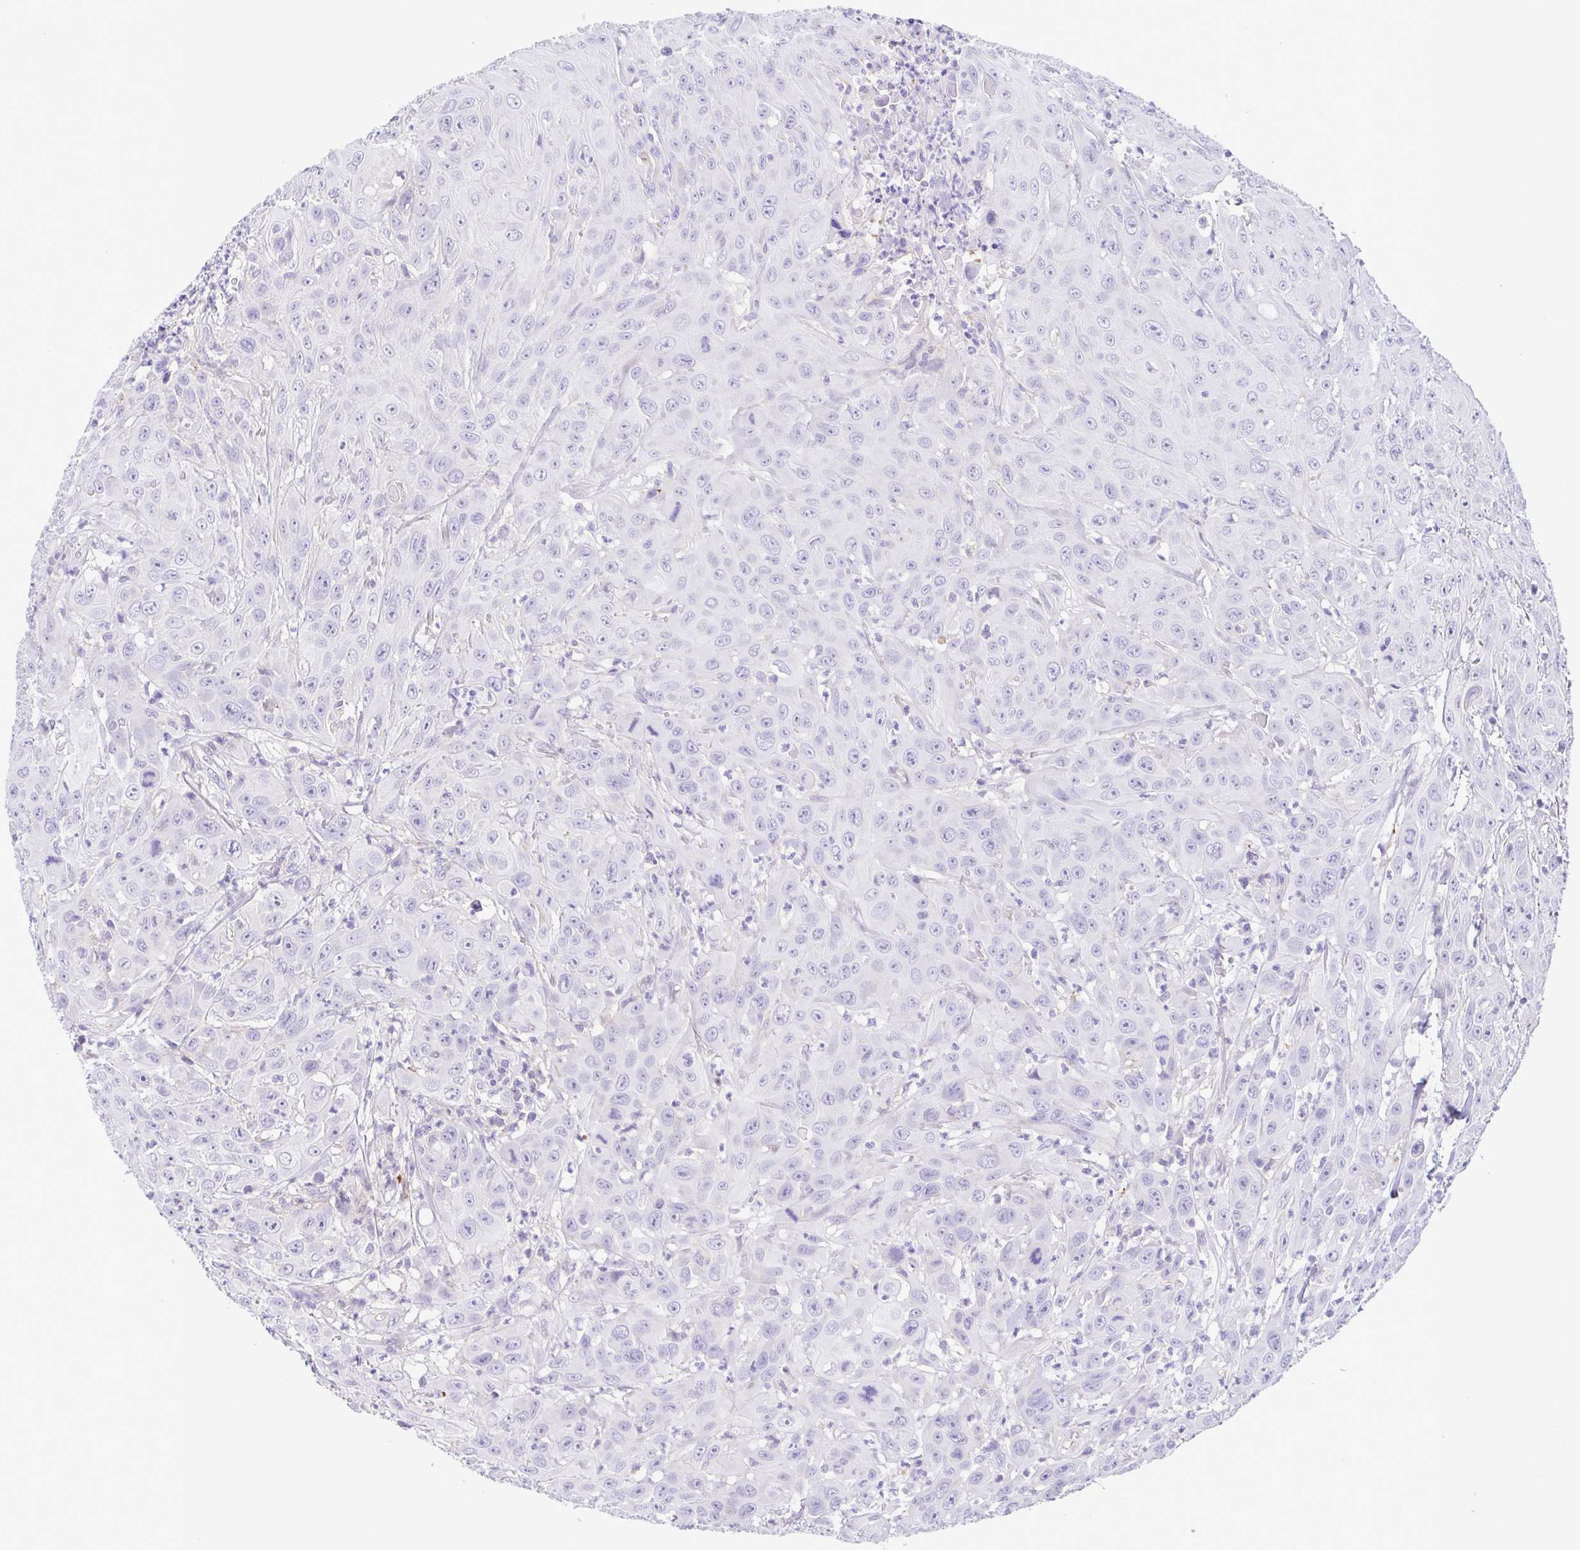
{"staining": {"intensity": "negative", "quantity": "none", "location": "none"}, "tissue": "head and neck cancer", "cell_type": "Tumor cells", "image_type": "cancer", "snomed": [{"axis": "morphology", "description": "Squamous cell carcinoma, NOS"}, {"axis": "topography", "description": "Skin"}, {"axis": "topography", "description": "Head-Neck"}], "caption": "Squamous cell carcinoma (head and neck) was stained to show a protein in brown. There is no significant expression in tumor cells. (DAB immunohistochemistry (IHC) visualized using brightfield microscopy, high magnification).", "gene": "GPR182", "patient": {"sex": "male", "age": 80}}